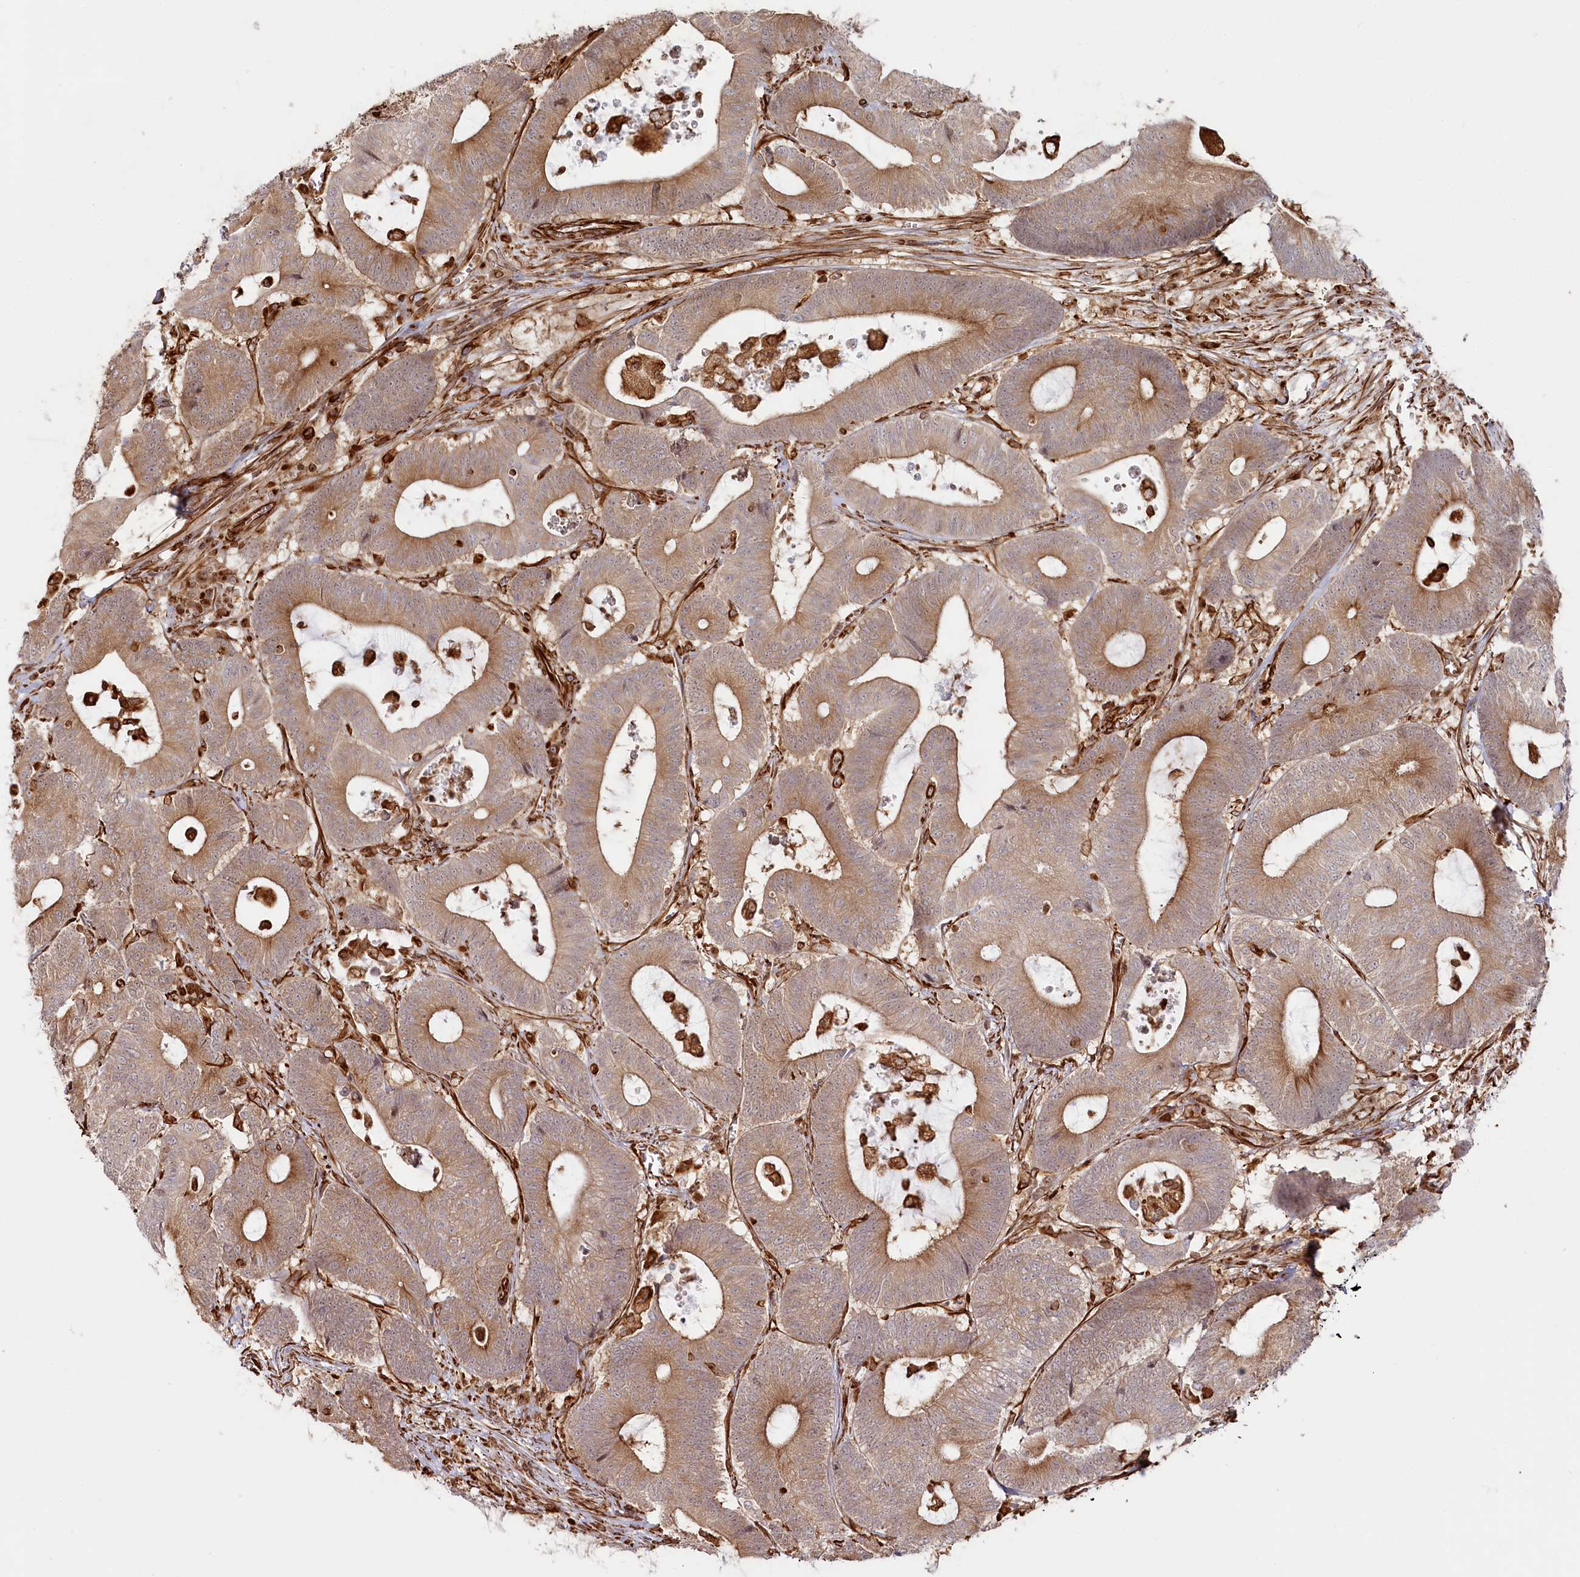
{"staining": {"intensity": "moderate", "quantity": ">75%", "location": "cytoplasmic/membranous"}, "tissue": "colorectal cancer", "cell_type": "Tumor cells", "image_type": "cancer", "snomed": [{"axis": "morphology", "description": "Adenocarcinoma, NOS"}, {"axis": "topography", "description": "Colon"}], "caption": "Immunohistochemistry histopathology image of neoplastic tissue: human adenocarcinoma (colorectal) stained using immunohistochemistry (IHC) demonstrates medium levels of moderate protein expression localized specifically in the cytoplasmic/membranous of tumor cells, appearing as a cytoplasmic/membranous brown color.", "gene": "TTC1", "patient": {"sex": "female", "age": 84}}